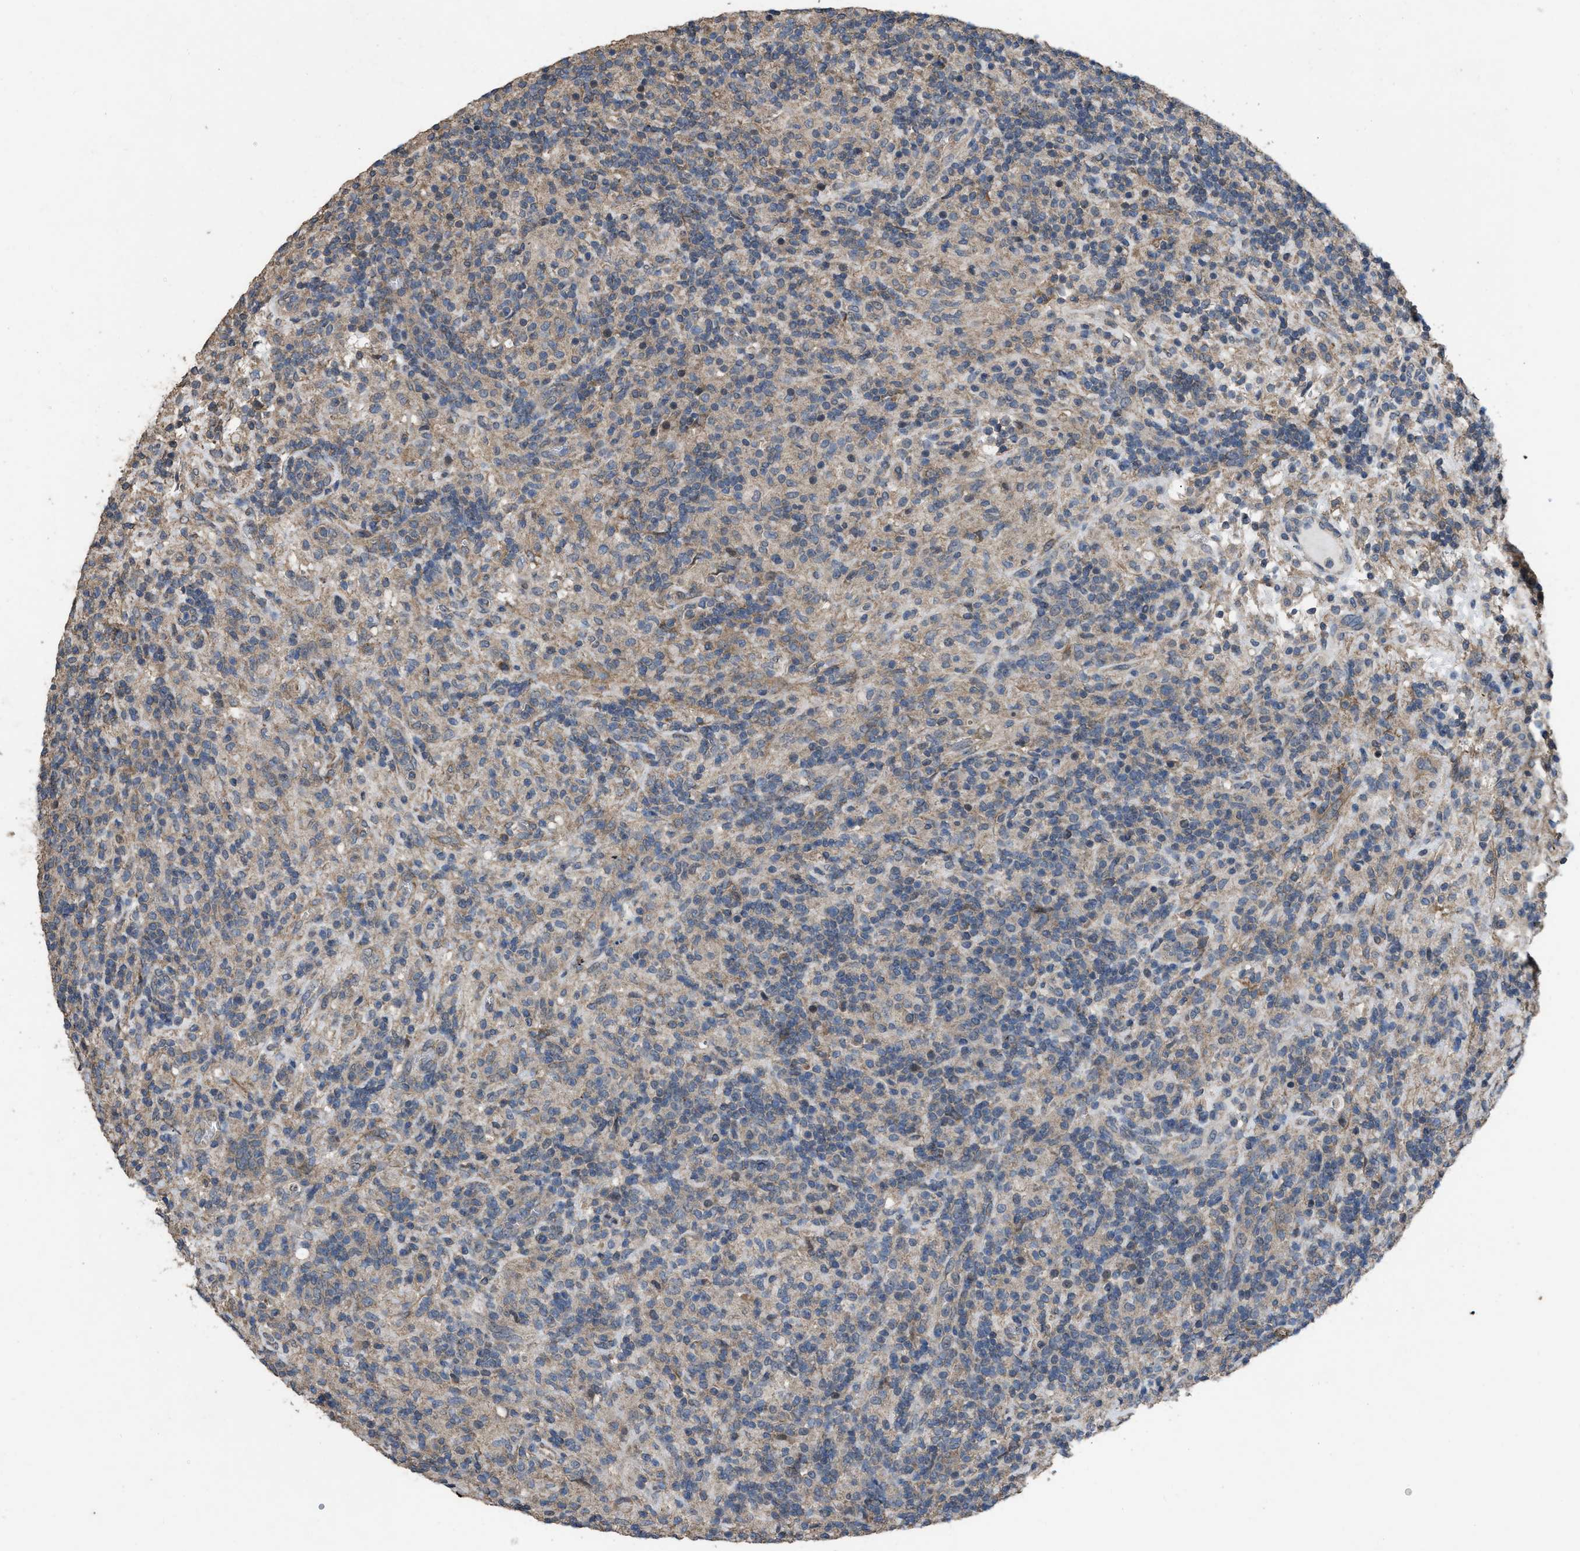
{"staining": {"intensity": "moderate", "quantity": "25%-75%", "location": "cytoplasmic/membranous"}, "tissue": "lymphoma", "cell_type": "Tumor cells", "image_type": "cancer", "snomed": [{"axis": "morphology", "description": "Hodgkin's disease, NOS"}, {"axis": "topography", "description": "Lymph node"}], "caption": "Lymphoma stained for a protein displays moderate cytoplasmic/membranous positivity in tumor cells.", "gene": "ARL6", "patient": {"sex": "male", "age": 70}}